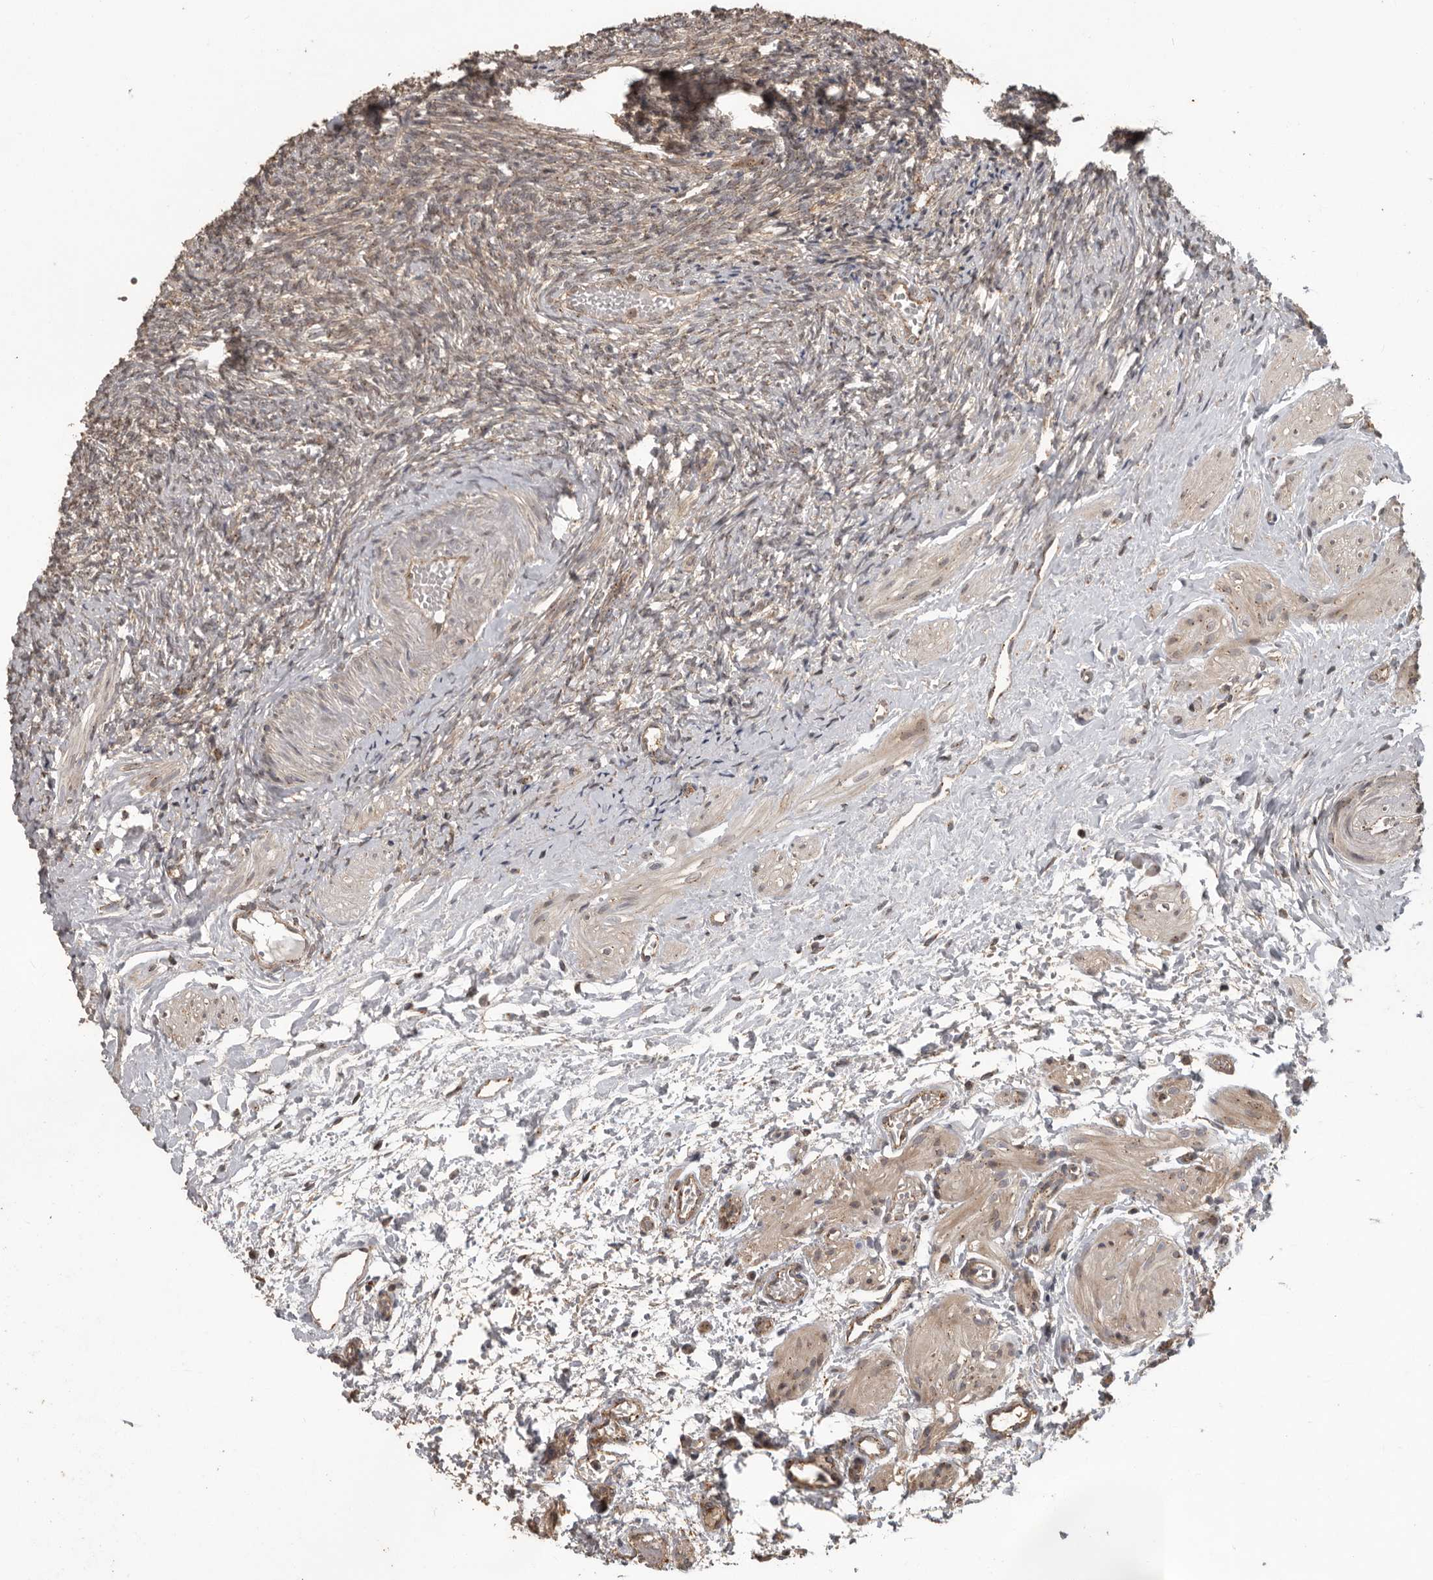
{"staining": {"intensity": "weak", "quantity": "25%-75%", "location": "cytoplasmic/membranous"}, "tissue": "ovary", "cell_type": "Ovarian stroma cells", "image_type": "normal", "snomed": [{"axis": "morphology", "description": "Normal tissue, NOS"}, {"axis": "topography", "description": "Ovary"}], "caption": "Weak cytoplasmic/membranous staining is appreciated in about 25%-75% of ovarian stroma cells in normal ovary.", "gene": "CEP350", "patient": {"sex": "female", "age": 41}}